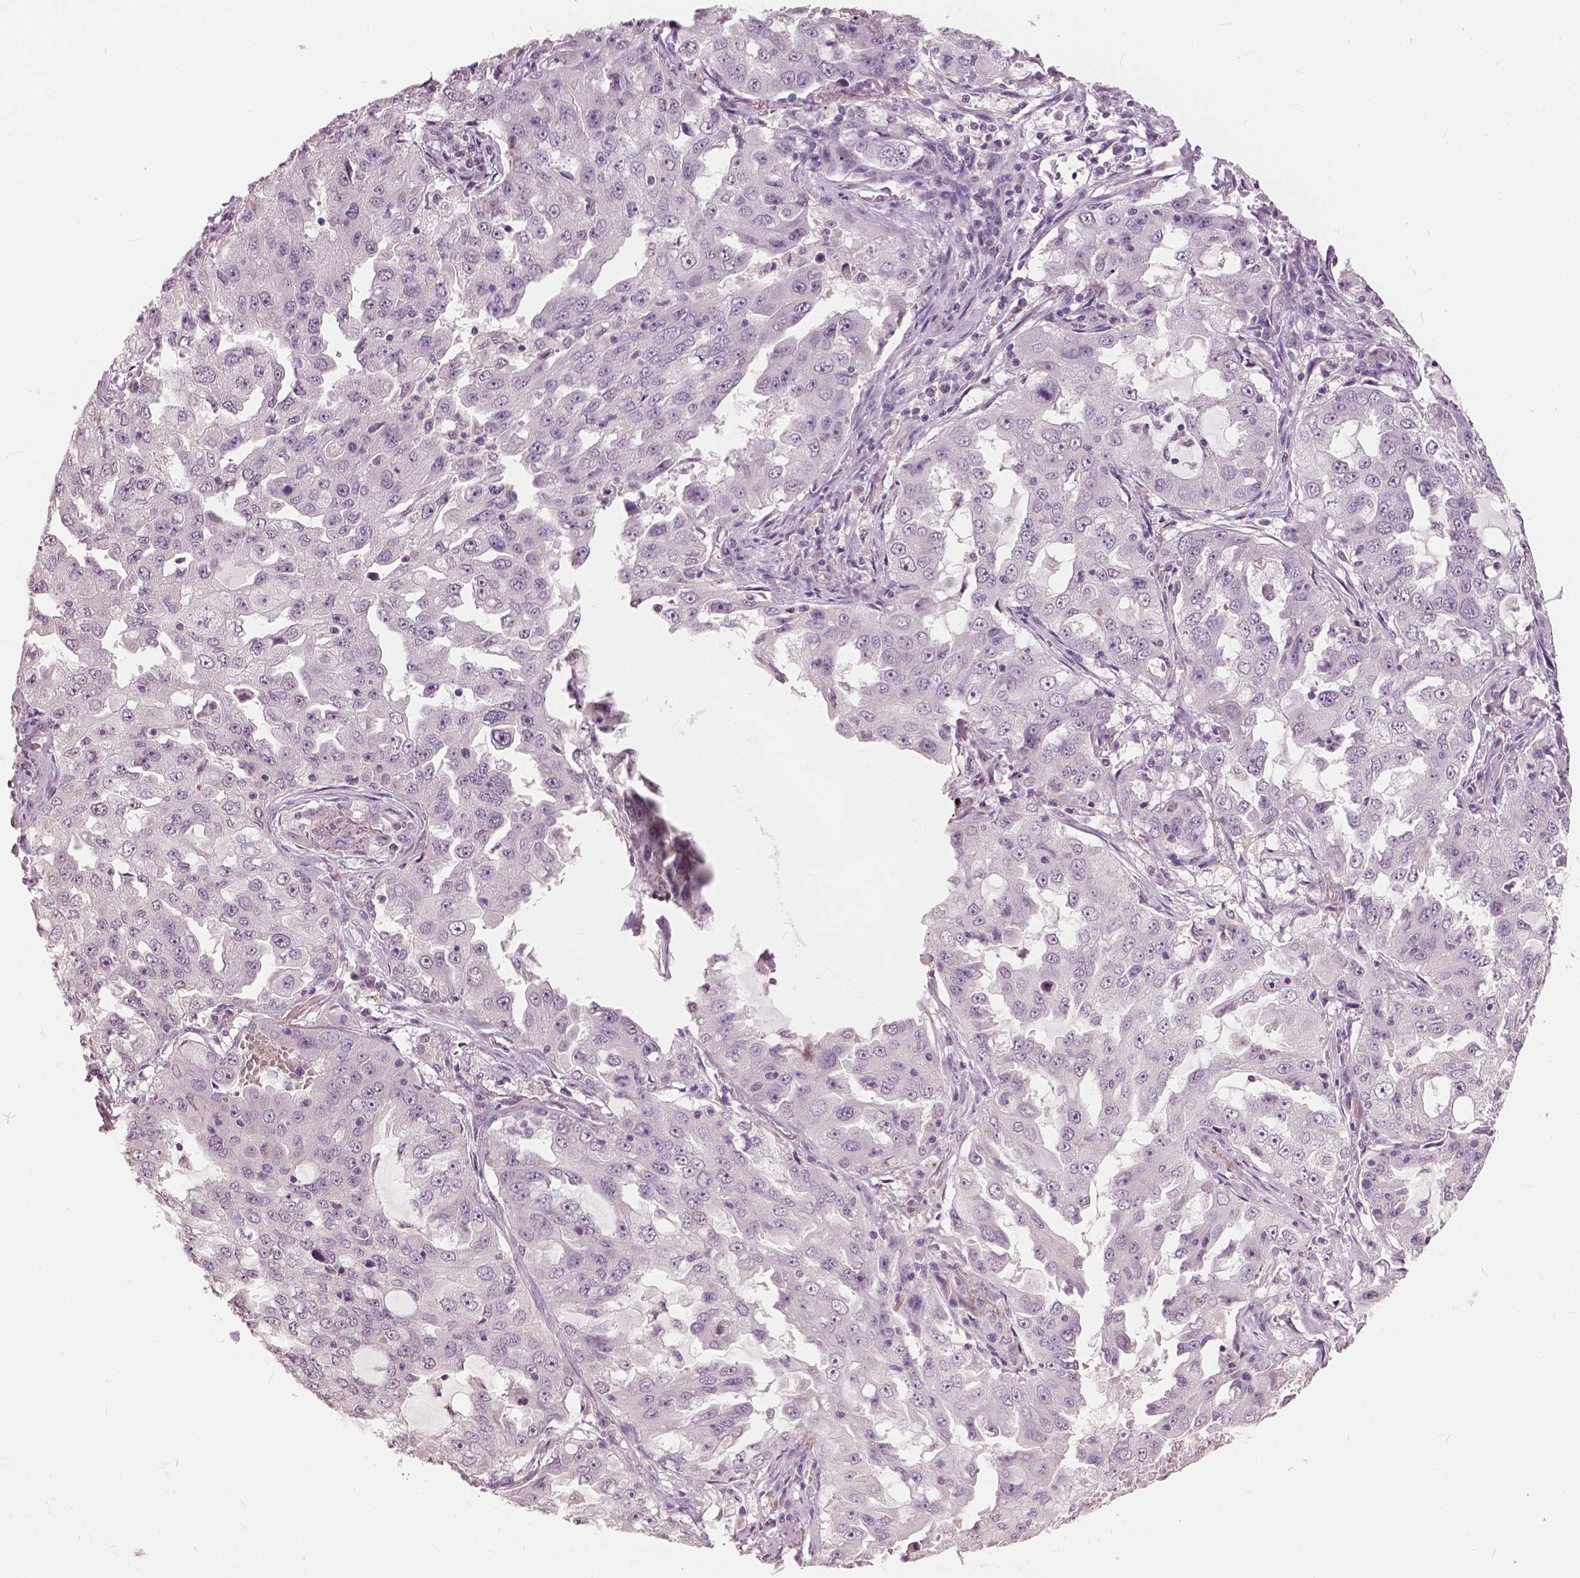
{"staining": {"intensity": "weak", "quantity": "<25%", "location": "nuclear"}, "tissue": "lung cancer", "cell_type": "Tumor cells", "image_type": "cancer", "snomed": [{"axis": "morphology", "description": "Adenocarcinoma, NOS"}, {"axis": "topography", "description": "Lung"}], "caption": "An image of adenocarcinoma (lung) stained for a protein reveals no brown staining in tumor cells. The staining was performed using DAB (3,3'-diaminobenzidine) to visualize the protein expression in brown, while the nuclei were stained in blue with hematoxylin (Magnification: 20x).", "gene": "SAT2", "patient": {"sex": "female", "age": 61}}